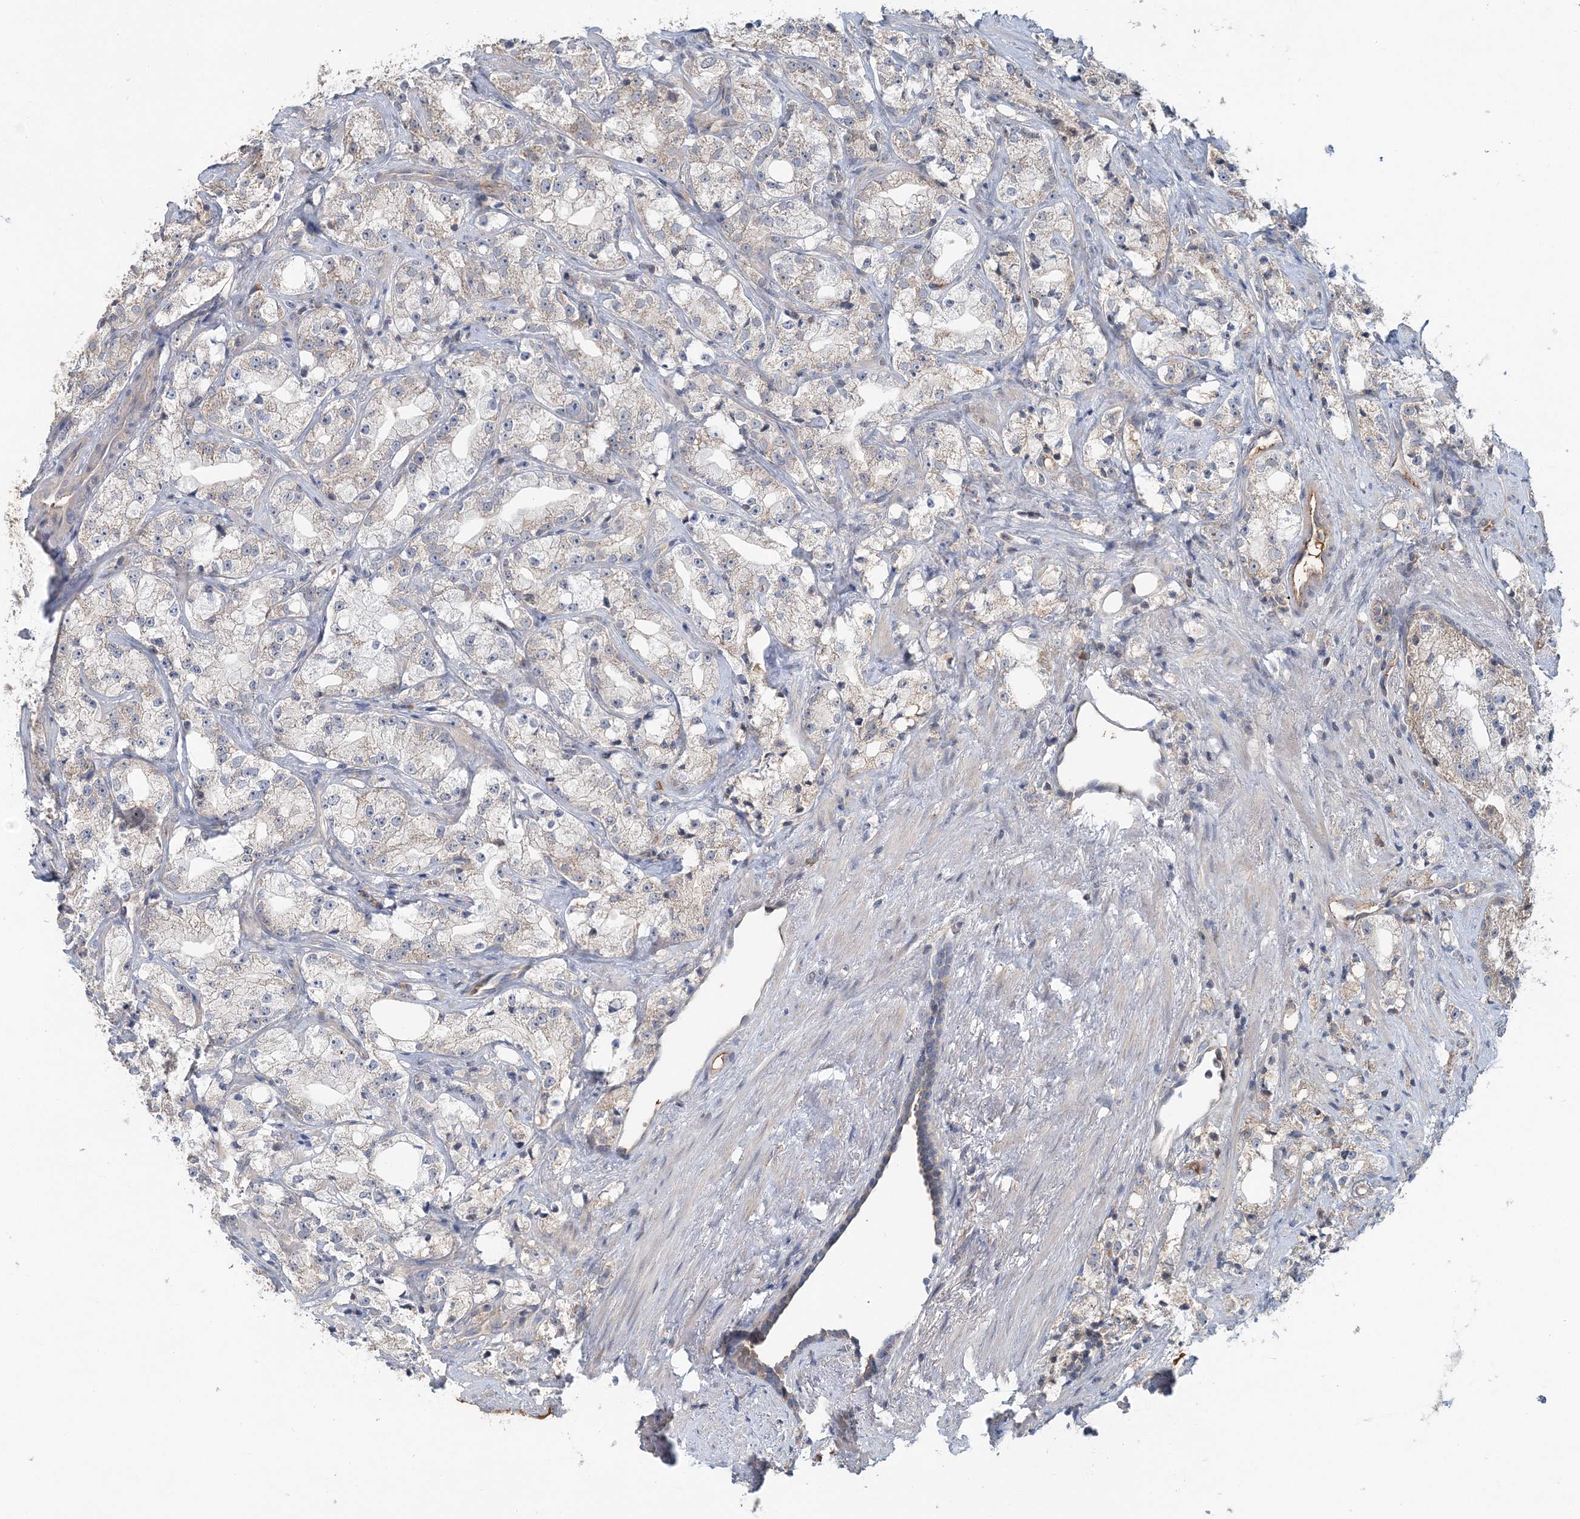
{"staining": {"intensity": "negative", "quantity": "none", "location": "none"}, "tissue": "prostate cancer", "cell_type": "Tumor cells", "image_type": "cancer", "snomed": [{"axis": "morphology", "description": "Adenocarcinoma, High grade"}, {"axis": "topography", "description": "Prostate"}], "caption": "This histopathology image is of adenocarcinoma (high-grade) (prostate) stained with IHC to label a protein in brown with the nuclei are counter-stained blue. There is no positivity in tumor cells. (DAB (3,3'-diaminobenzidine) immunohistochemistry (IHC), high magnification).", "gene": "RNF25", "patient": {"sex": "male", "age": 64}}